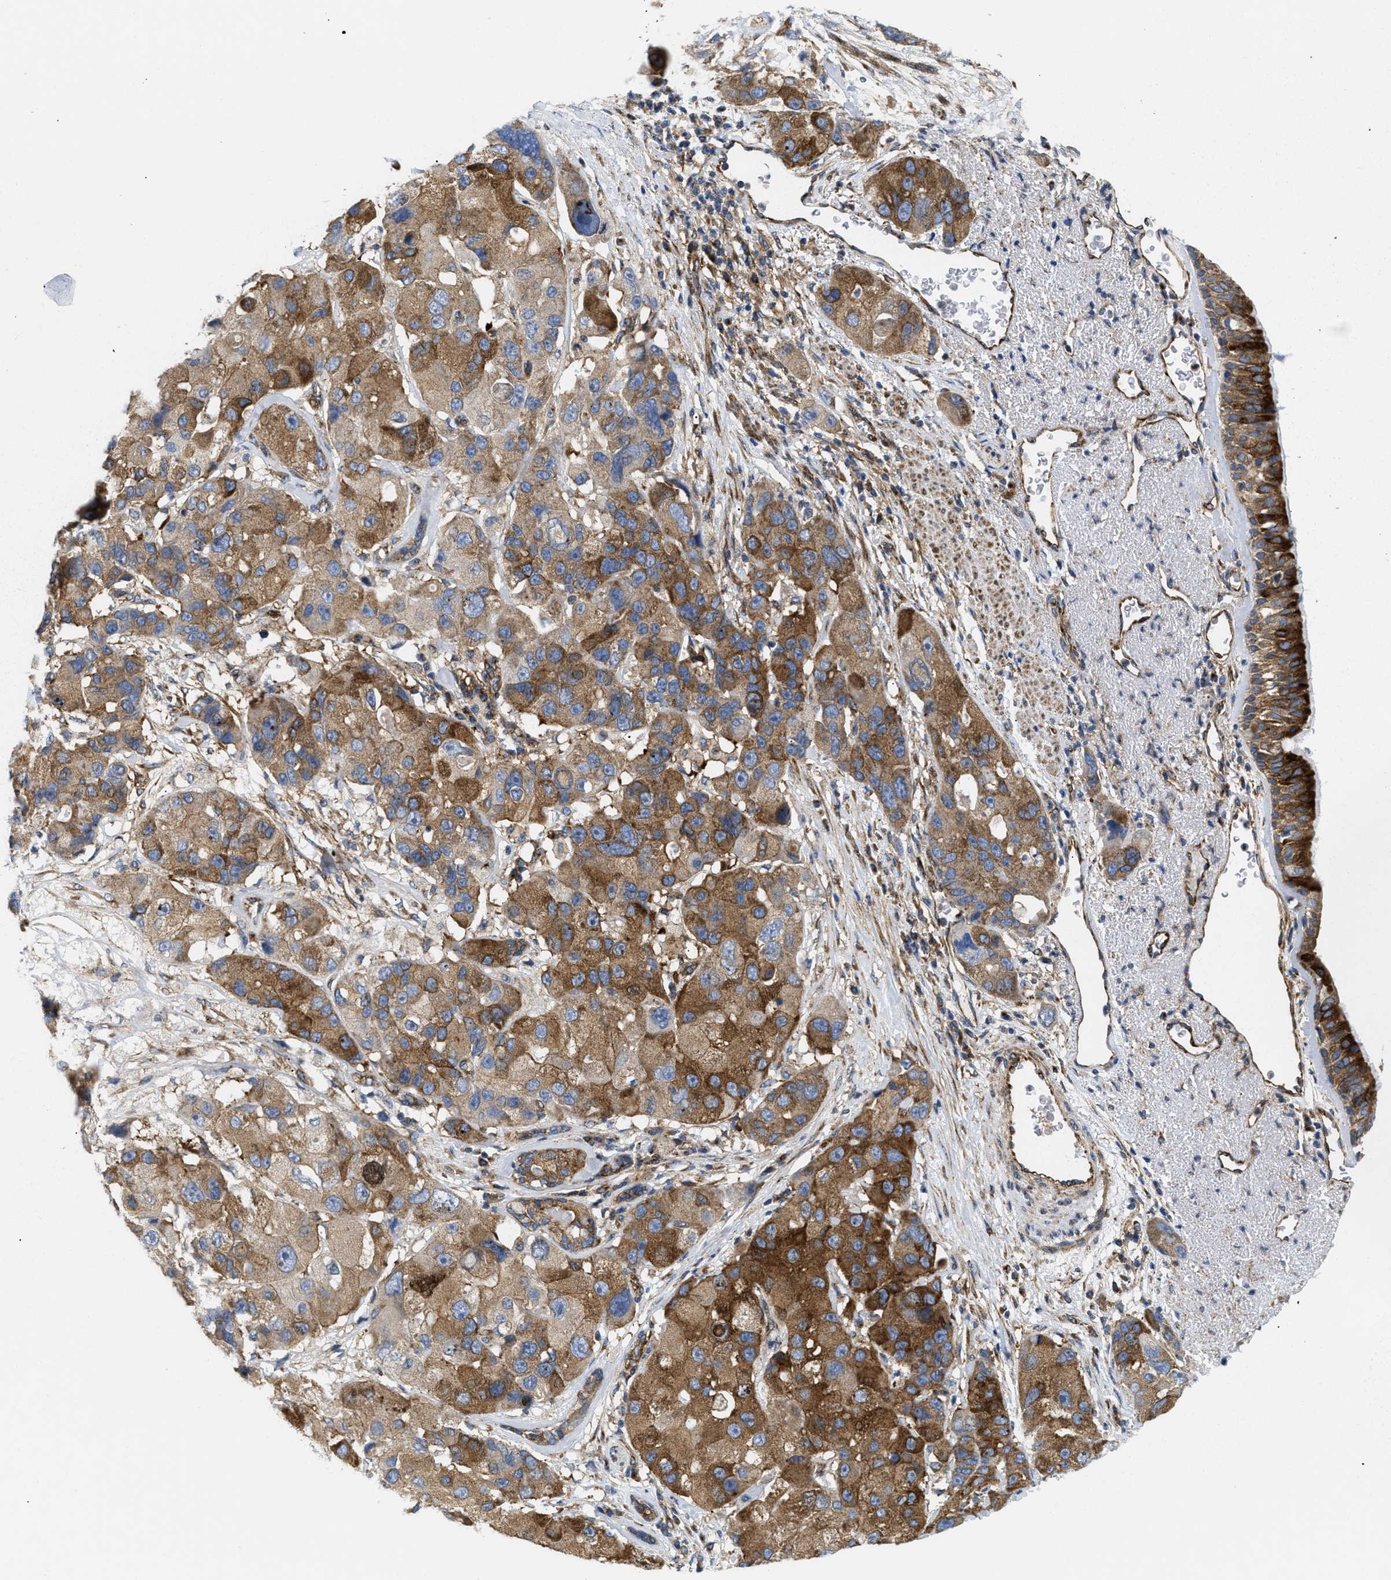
{"staining": {"intensity": "strong", "quantity": ">75%", "location": "cytoplasmic/membranous"}, "tissue": "bronchus", "cell_type": "Respiratory epithelial cells", "image_type": "normal", "snomed": [{"axis": "morphology", "description": "Normal tissue, NOS"}, {"axis": "morphology", "description": "Adenocarcinoma, NOS"}, {"axis": "morphology", "description": "Adenocarcinoma, metastatic, NOS"}, {"axis": "topography", "description": "Lymph node"}, {"axis": "topography", "description": "Bronchus"}, {"axis": "topography", "description": "Lung"}], "caption": "Immunohistochemistry (DAB (3,3'-diaminobenzidine)) staining of benign human bronchus shows strong cytoplasmic/membranous protein staining in about >75% of respiratory epithelial cells.", "gene": "DCTN4", "patient": {"sex": "female", "age": 54}}